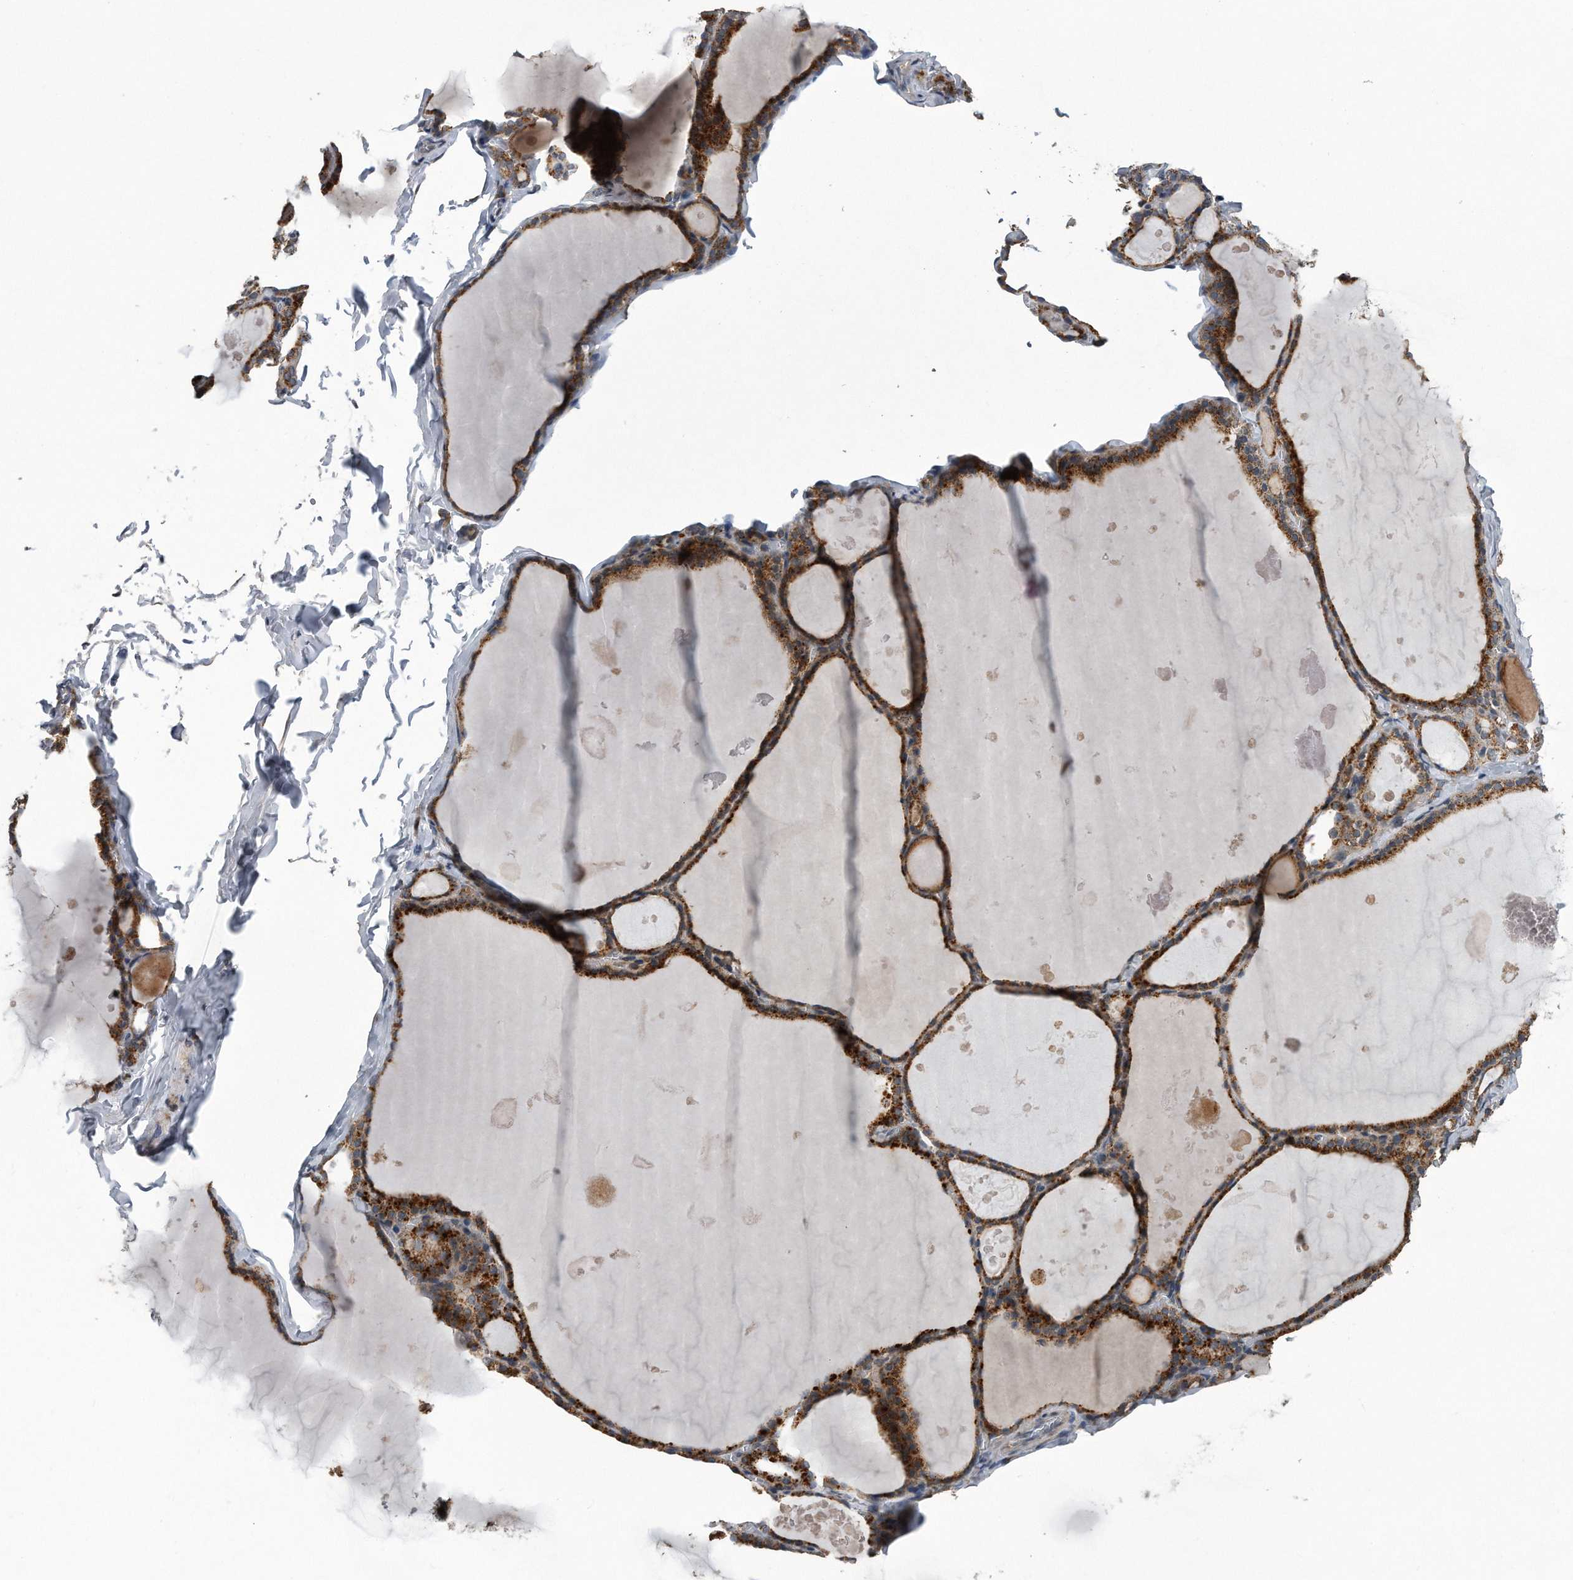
{"staining": {"intensity": "strong", "quantity": ">75%", "location": "cytoplasmic/membranous"}, "tissue": "thyroid gland", "cell_type": "Glandular cells", "image_type": "normal", "snomed": [{"axis": "morphology", "description": "Normal tissue, NOS"}, {"axis": "topography", "description": "Thyroid gland"}], "caption": "Immunohistochemistry image of normal thyroid gland: human thyroid gland stained using IHC demonstrates high levels of strong protein expression localized specifically in the cytoplasmic/membranous of glandular cells, appearing as a cytoplasmic/membranous brown color.", "gene": "LYRM4", "patient": {"sex": "male", "age": 56}}